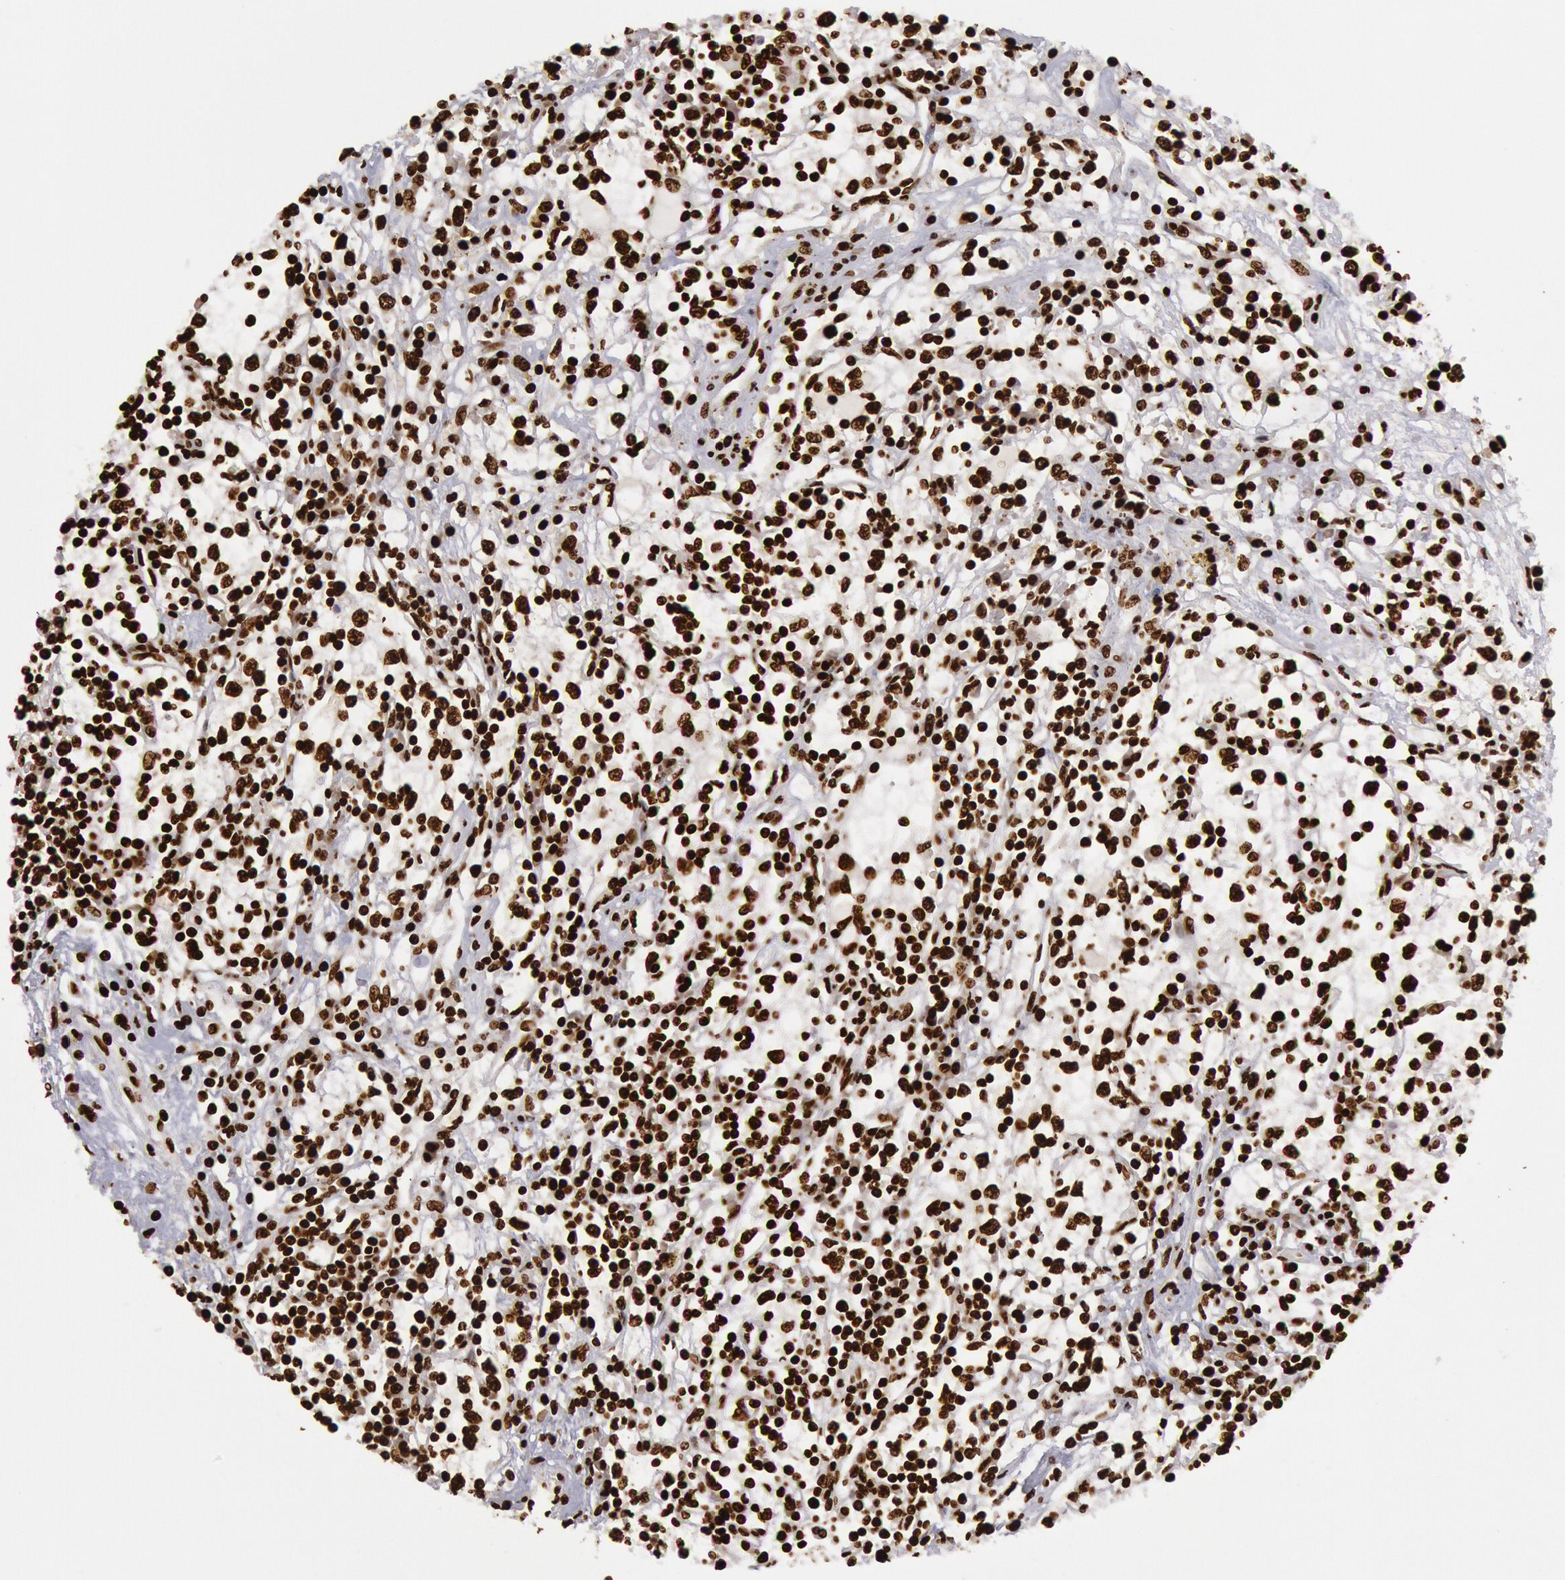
{"staining": {"intensity": "strong", "quantity": ">75%", "location": "nuclear"}, "tissue": "renal cancer", "cell_type": "Tumor cells", "image_type": "cancer", "snomed": [{"axis": "morphology", "description": "Adenocarcinoma, NOS"}, {"axis": "topography", "description": "Kidney"}], "caption": "Protein staining reveals strong nuclear positivity in about >75% of tumor cells in adenocarcinoma (renal).", "gene": "H3-4", "patient": {"sex": "male", "age": 82}}